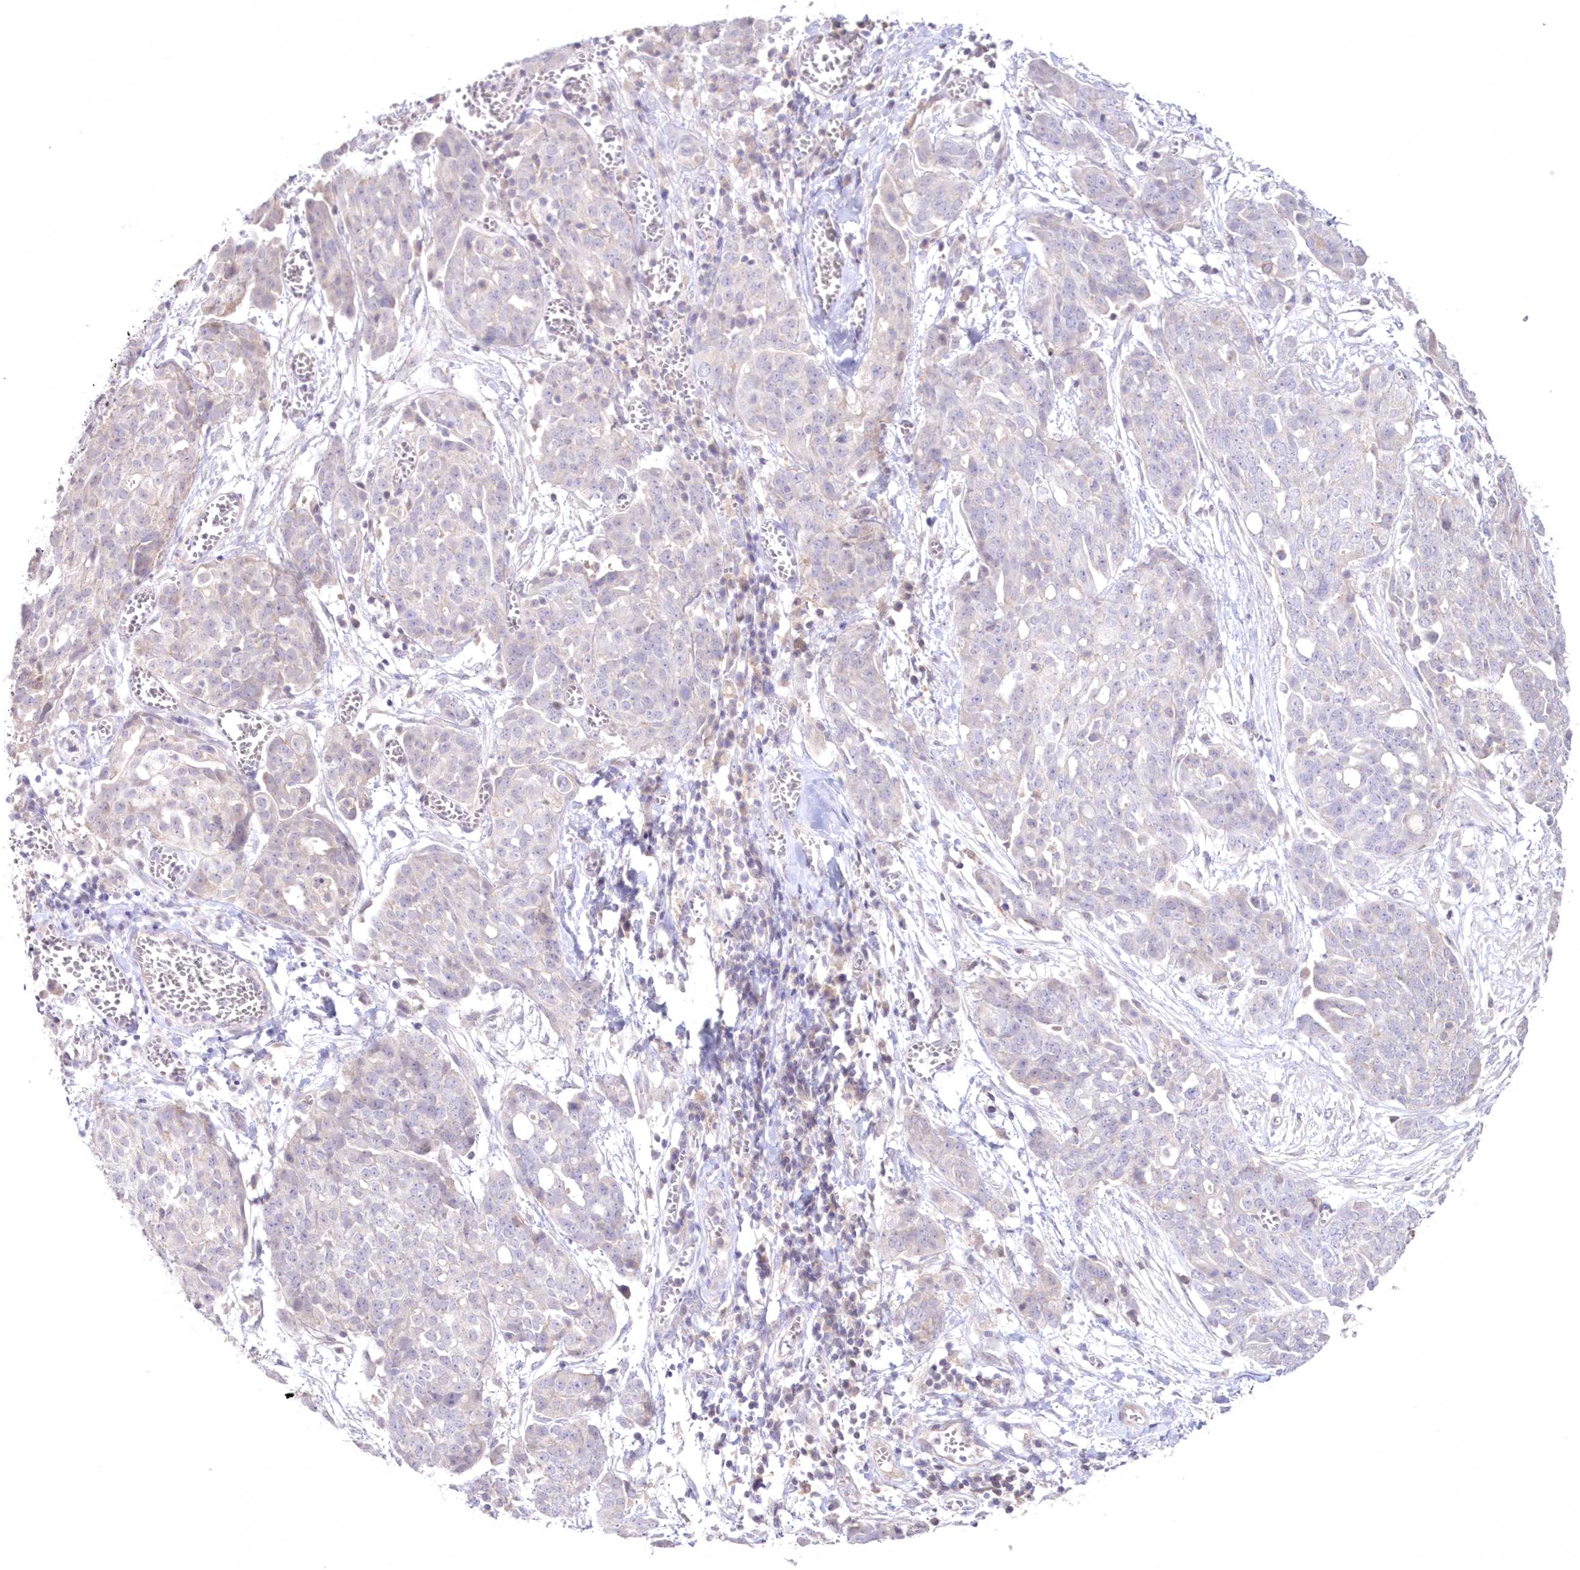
{"staining": {"intensity": "negative", "quantity": "none", "location": "none"}, "tissue": "ovarian cancer", "cell_type": "Tumor cells", "image_type": "cancer", "snomed": [{"axis": "morphology", "description": "Cystadenocarcinoma, serous, NOS"}, {"axis": "topography", "description": "Soft tissue"}, {"axis": "topography", "description": "Ovary"}], "caption": "The immunohistochemistry histopathology image has no significant staining in tumor cells of ovarian cancer tissue.", "gene": "NEU4", "patient": {"sex": "female", "age": 57}}